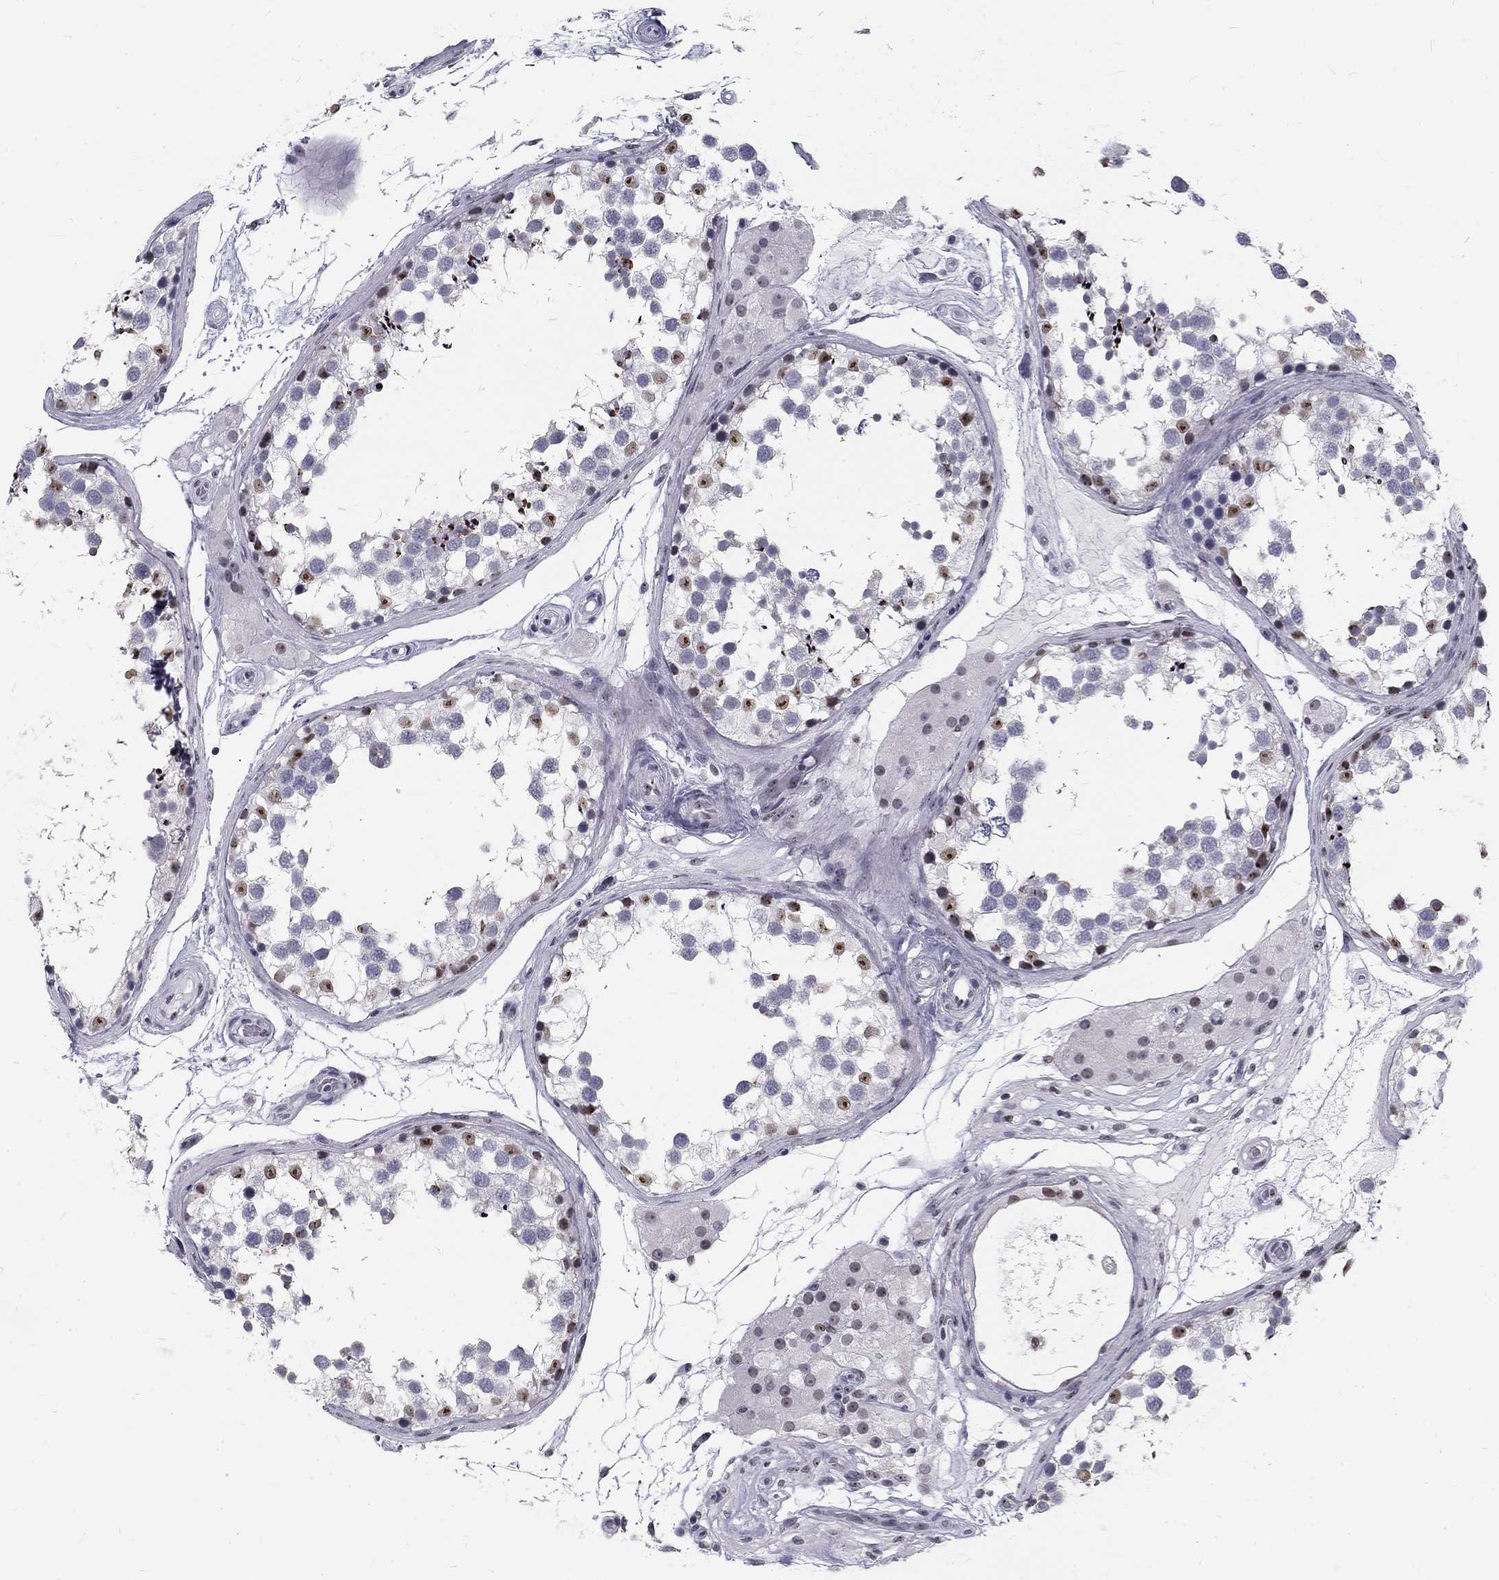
{"staining": {"intensity": "moderate", "quantity": "25%-75%", "location": "nuclear"}, "tissue": "testis", "cell_type": "Cells in seminiferous ducts", "image_type": "normal", "snomed": [{"axis": "morphology", "description": "Normal tissue, NOS"}, {"axis": "morphology", "description": "Seminoma, NOS"}, {"axis": "topography", "description": "Testis"}], "caption": "Immunohistochemical staining of benign human testis exhibits 25%-75% levels of moderate nuclear protein expression in approximately 25%-75% of cells in seminiferous ducts.", "gene": "SNORC", "patient": {"sex": "male", "age": 65}}